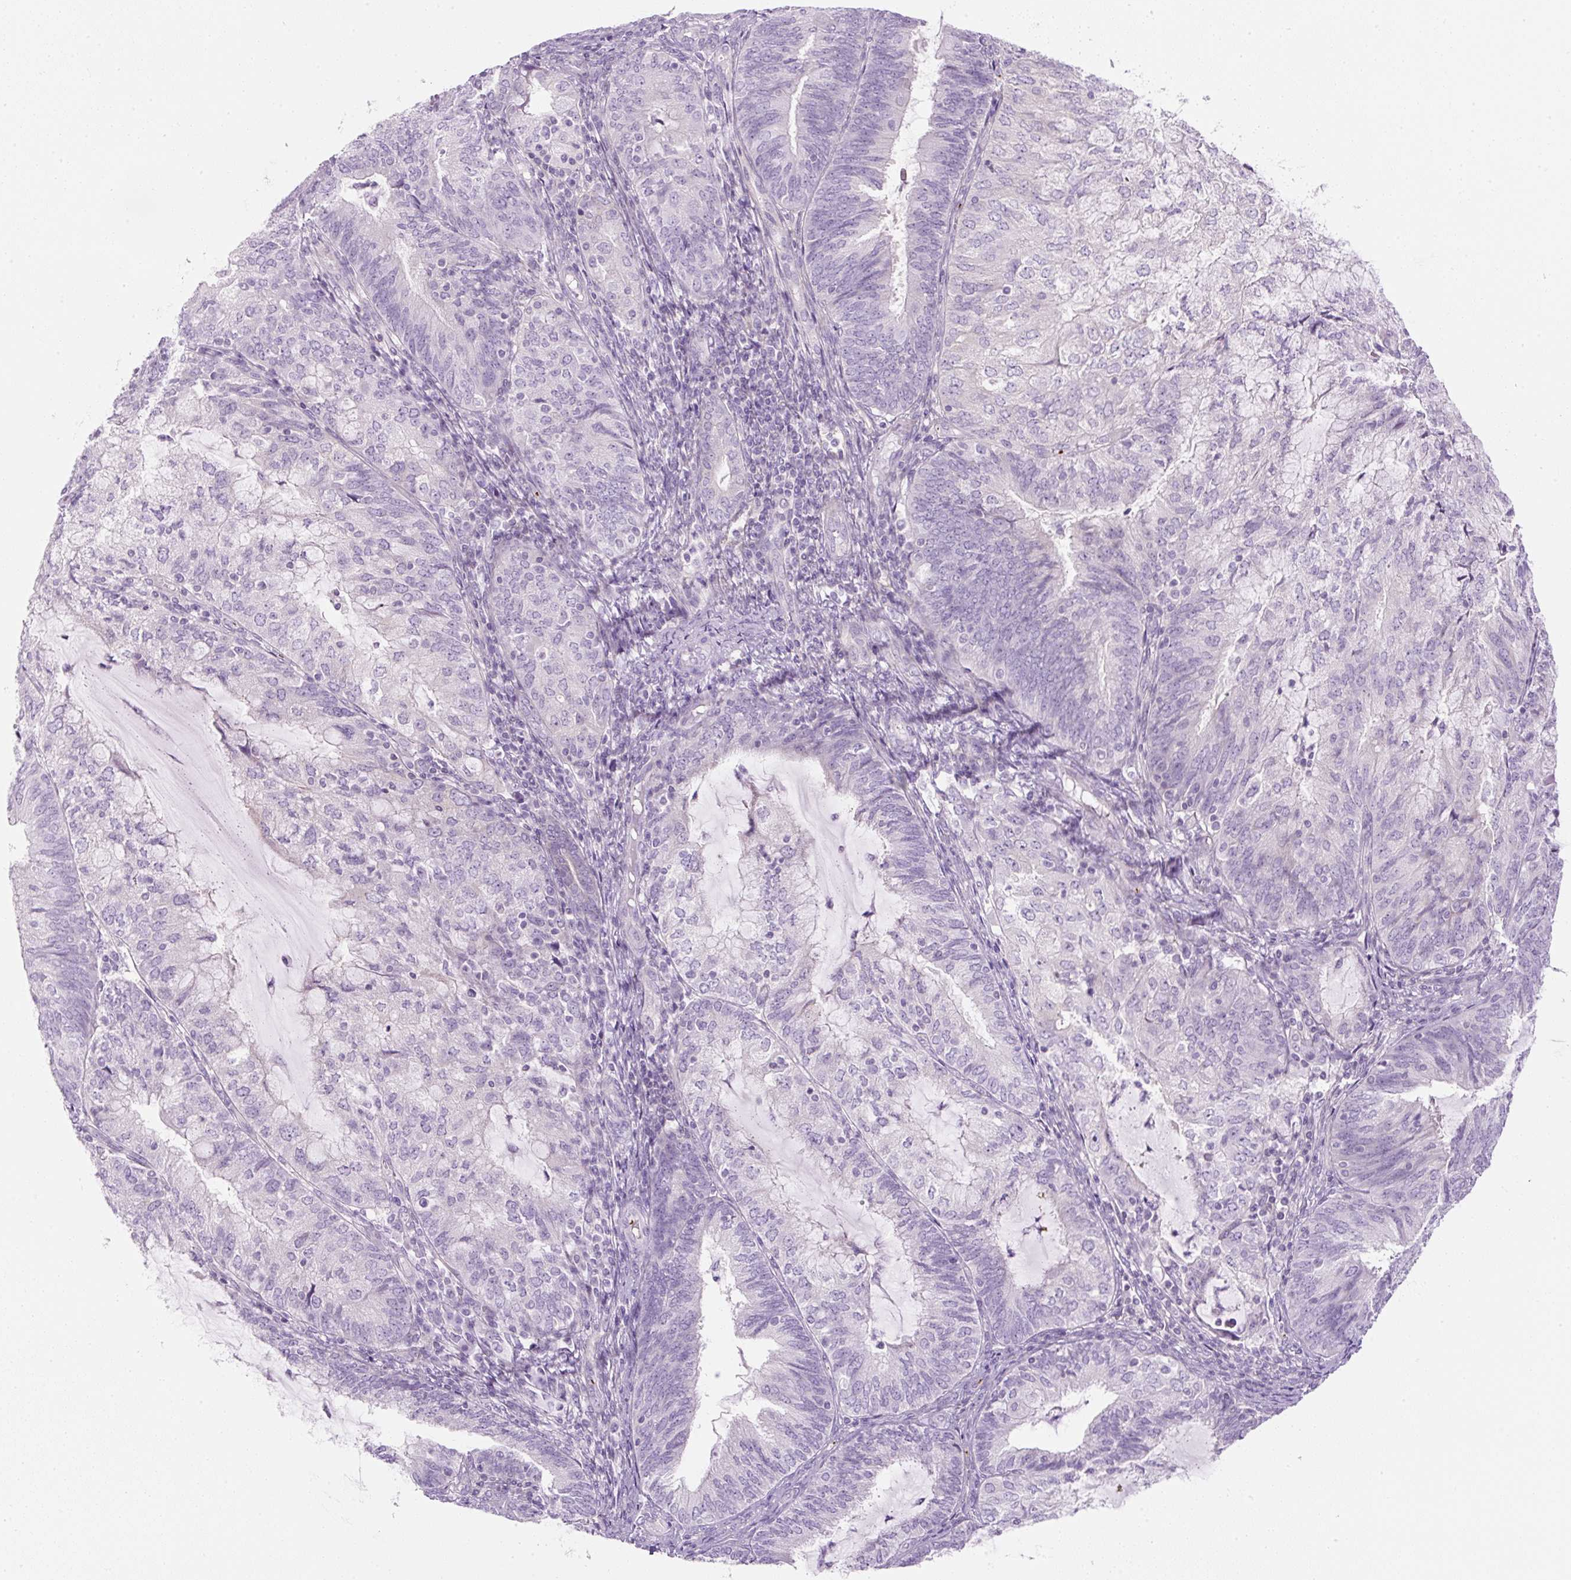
{"staining": {"intensity": "negative", "quantity": "none", "location": "none"}, "tissue": "endometrial cancer", "cell_type": "Tumor cells", "image_type": "cancer", "snomed": [{"axis": "morphology", "description": "Adenocarcinoma, NOS"}, {"axis": "topography", "description": "Endometrium"}], "caption": "A histopathology image of human endometrial cancer is negative for staining in tumor cells. The staining was performed using DAB (3,3'-diaminobenzidine) to visualize the protein expression in brown, while the nuclei were stained in blue with hematoxylin (Magnification: 20x).", "gene": "PF4V1", "patient": {"sex": "female", "age": 81}}